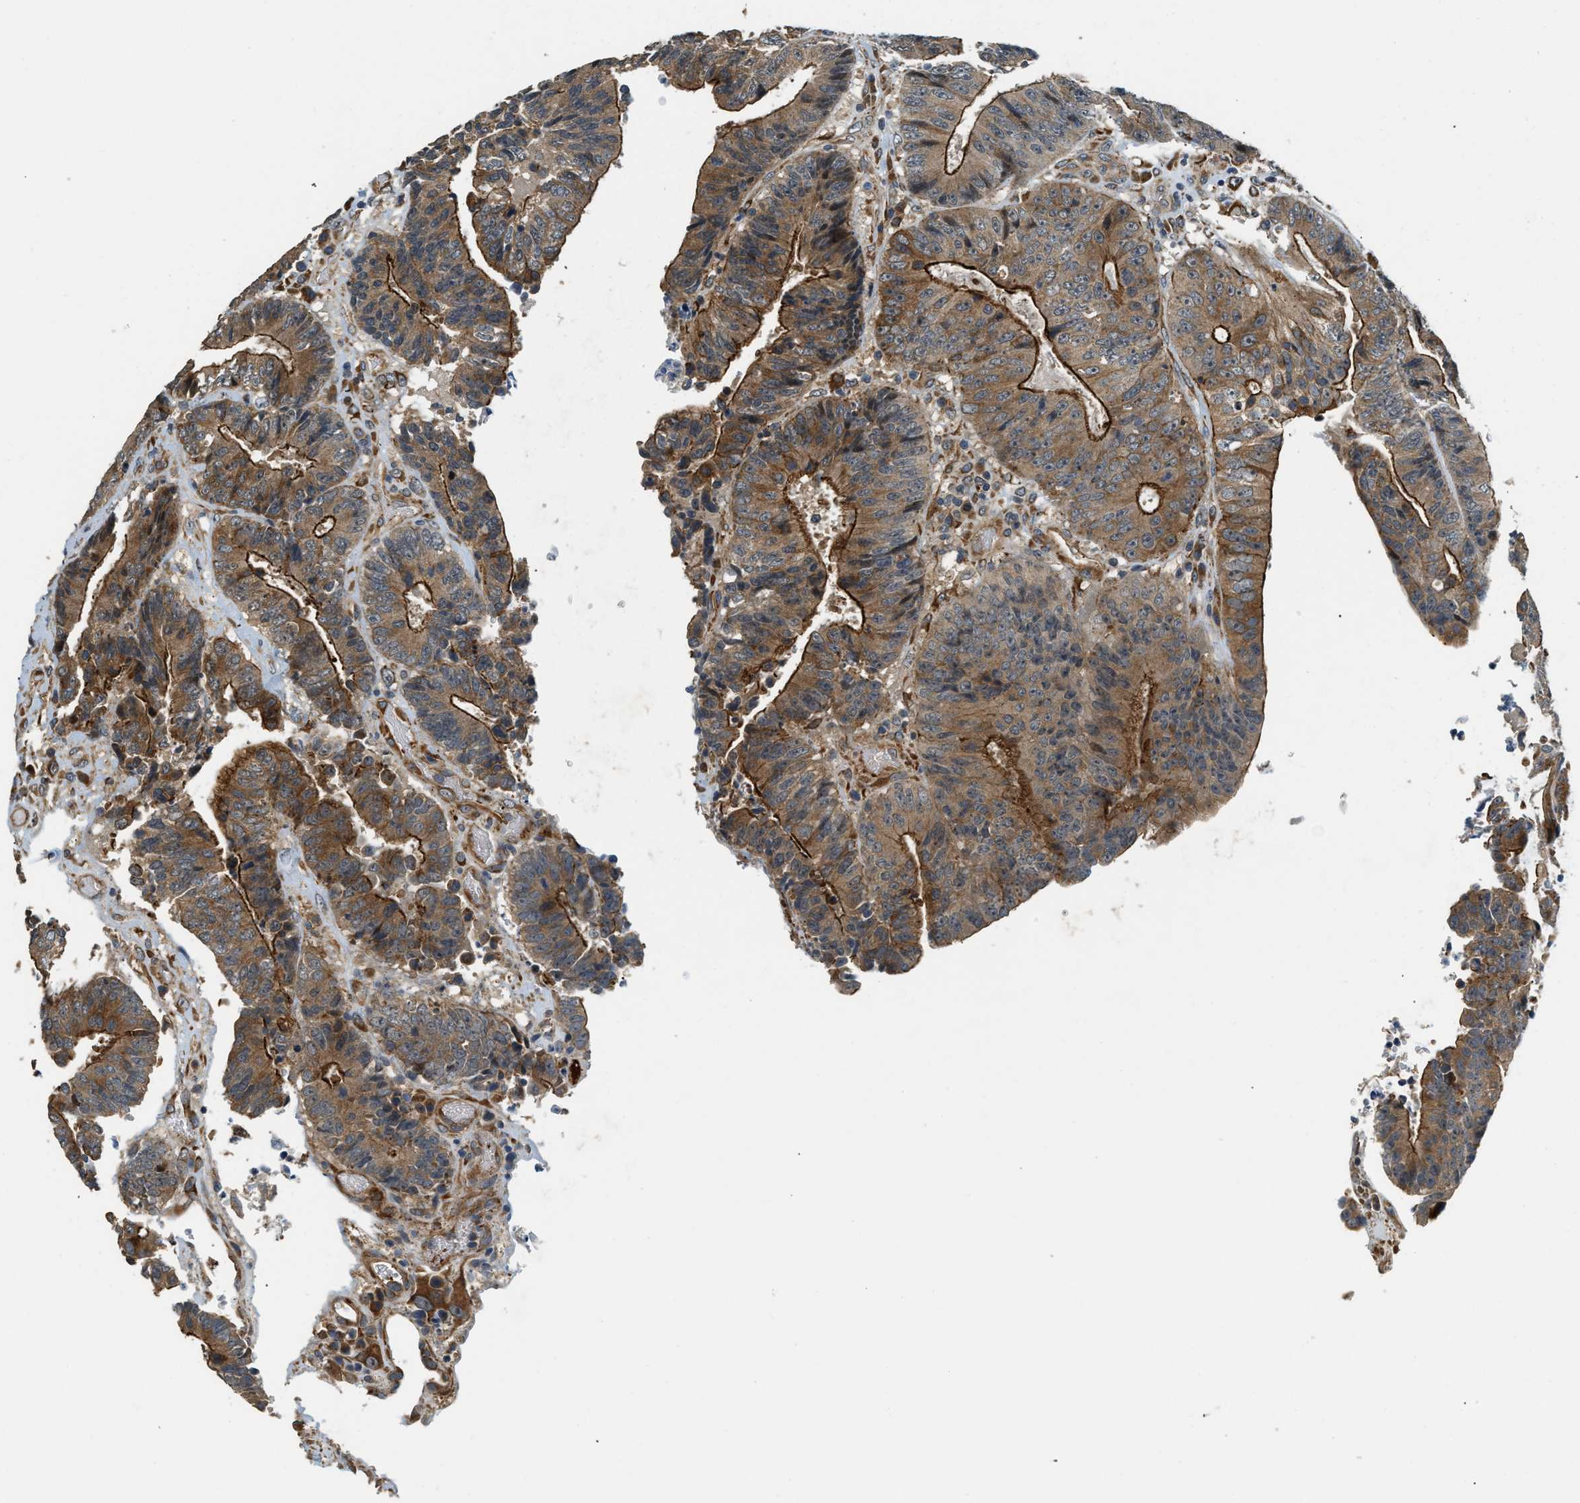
{"staining": {"intensity": "strong", "quantity": ">75%", "location": "cytoplasmic/membranous"}, "tissue": "colorectal cancer", "cell_type": "Tumor cells", "image_type": "cancer", "snomed": [{"axis": "morphology", "description": "Adenocarcinoma, NOS"}, {"axis": "topography", "description": "Rectum"}], "caption": "Immunohistochemical staining of adenocarcinoma (colorectal) exhibits high levels of strong cytoplasmic/membranous protein positivity in about >75% of tumor cells.", "gene": "ALOX12", "patient": {"sex": "male", "age": 72}}